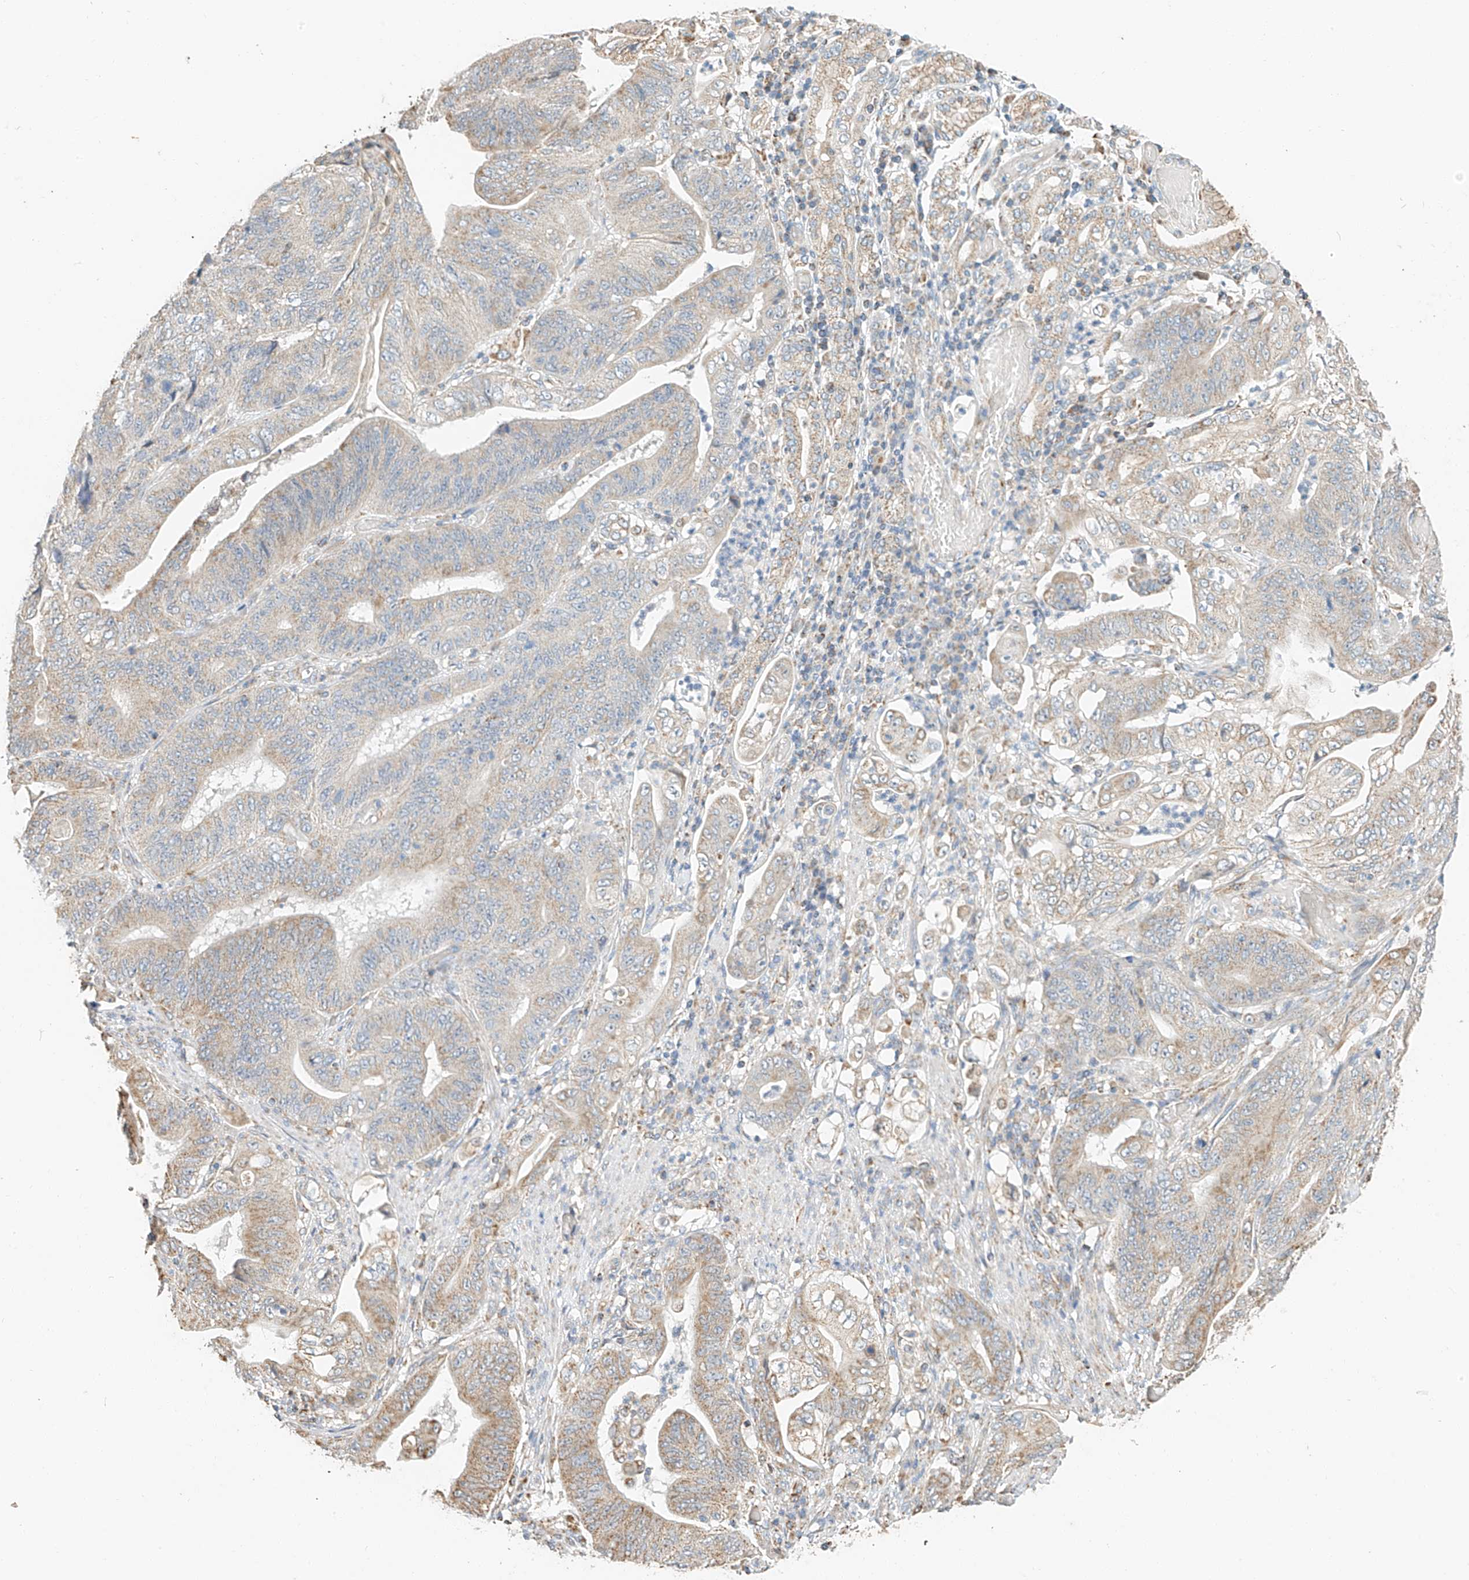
{"staining": {"intensity": "moderate", "quantity": "<25%", "location": "cytoplasmic/membranous"}, "tissue": "stomach cancer", "cell_type": "Tumor cells", "image_type": "cancer", "snomed": [{"axis": "morphology", "description": "Adenocarcinoma, NOS"}, {"axis": "topography", "description": "Stomach"}], "caption": "An image showing moderate cytoplasmic/membranous staining in about <25% of tumor cells in stomach cancer (adenocarcinoma), as visualized by brown immunohistochemical staining.", "gene": "YIPF7", "patient": {"sex": "female", "age": 73}}